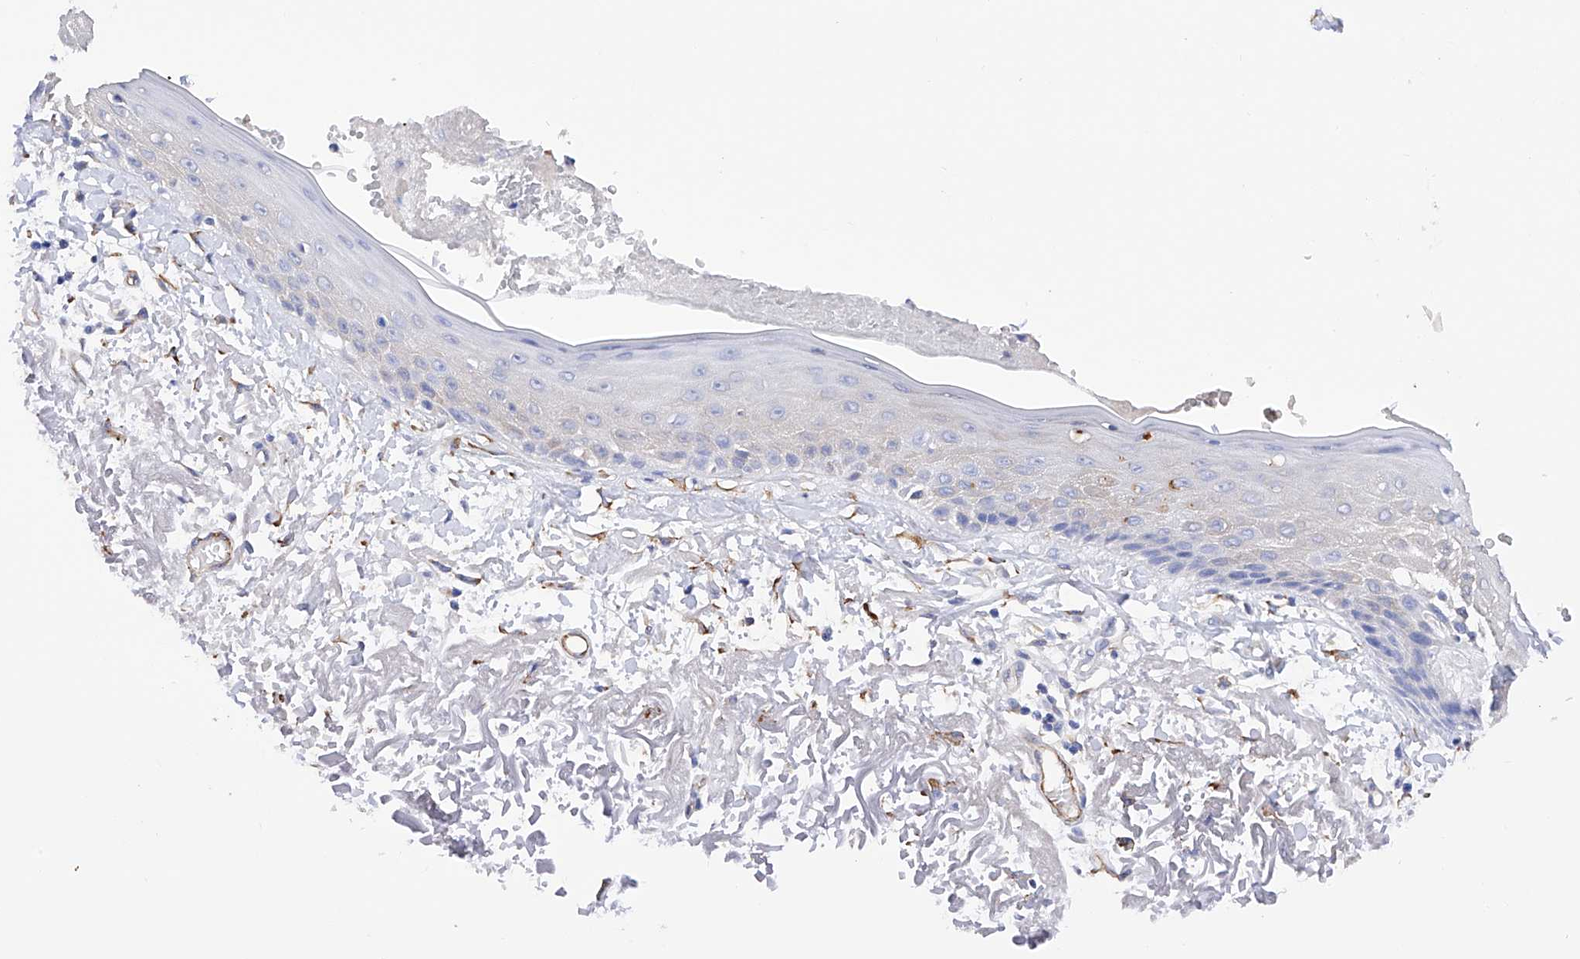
{"staining": {"intensity": "moderate", "quantity": ">75%", "location": "cytoplasmic/membranous"}, "tissue": "skin", "cell_type": "Fibroblasts", "image_type": "normal", "snomed": [{"axis": "morphology", "description": "Normal tissue, NOS"}, {"axis": "topography", "description": "Skin"}, {"axis": "topography", "description": "Skeletal muscle"}], "caption": "Immunohistochemical staining of benign skin exhibits moderate cytoplasmic/membranous protein positivity in about >75% of fibroblasts. (DAB (3,3'-diaminobenzidine) = brown stain, brightfield microscopy at high magnification).", "gene": "PDIA5", "patient": {"sex": "male", "age": 83}}